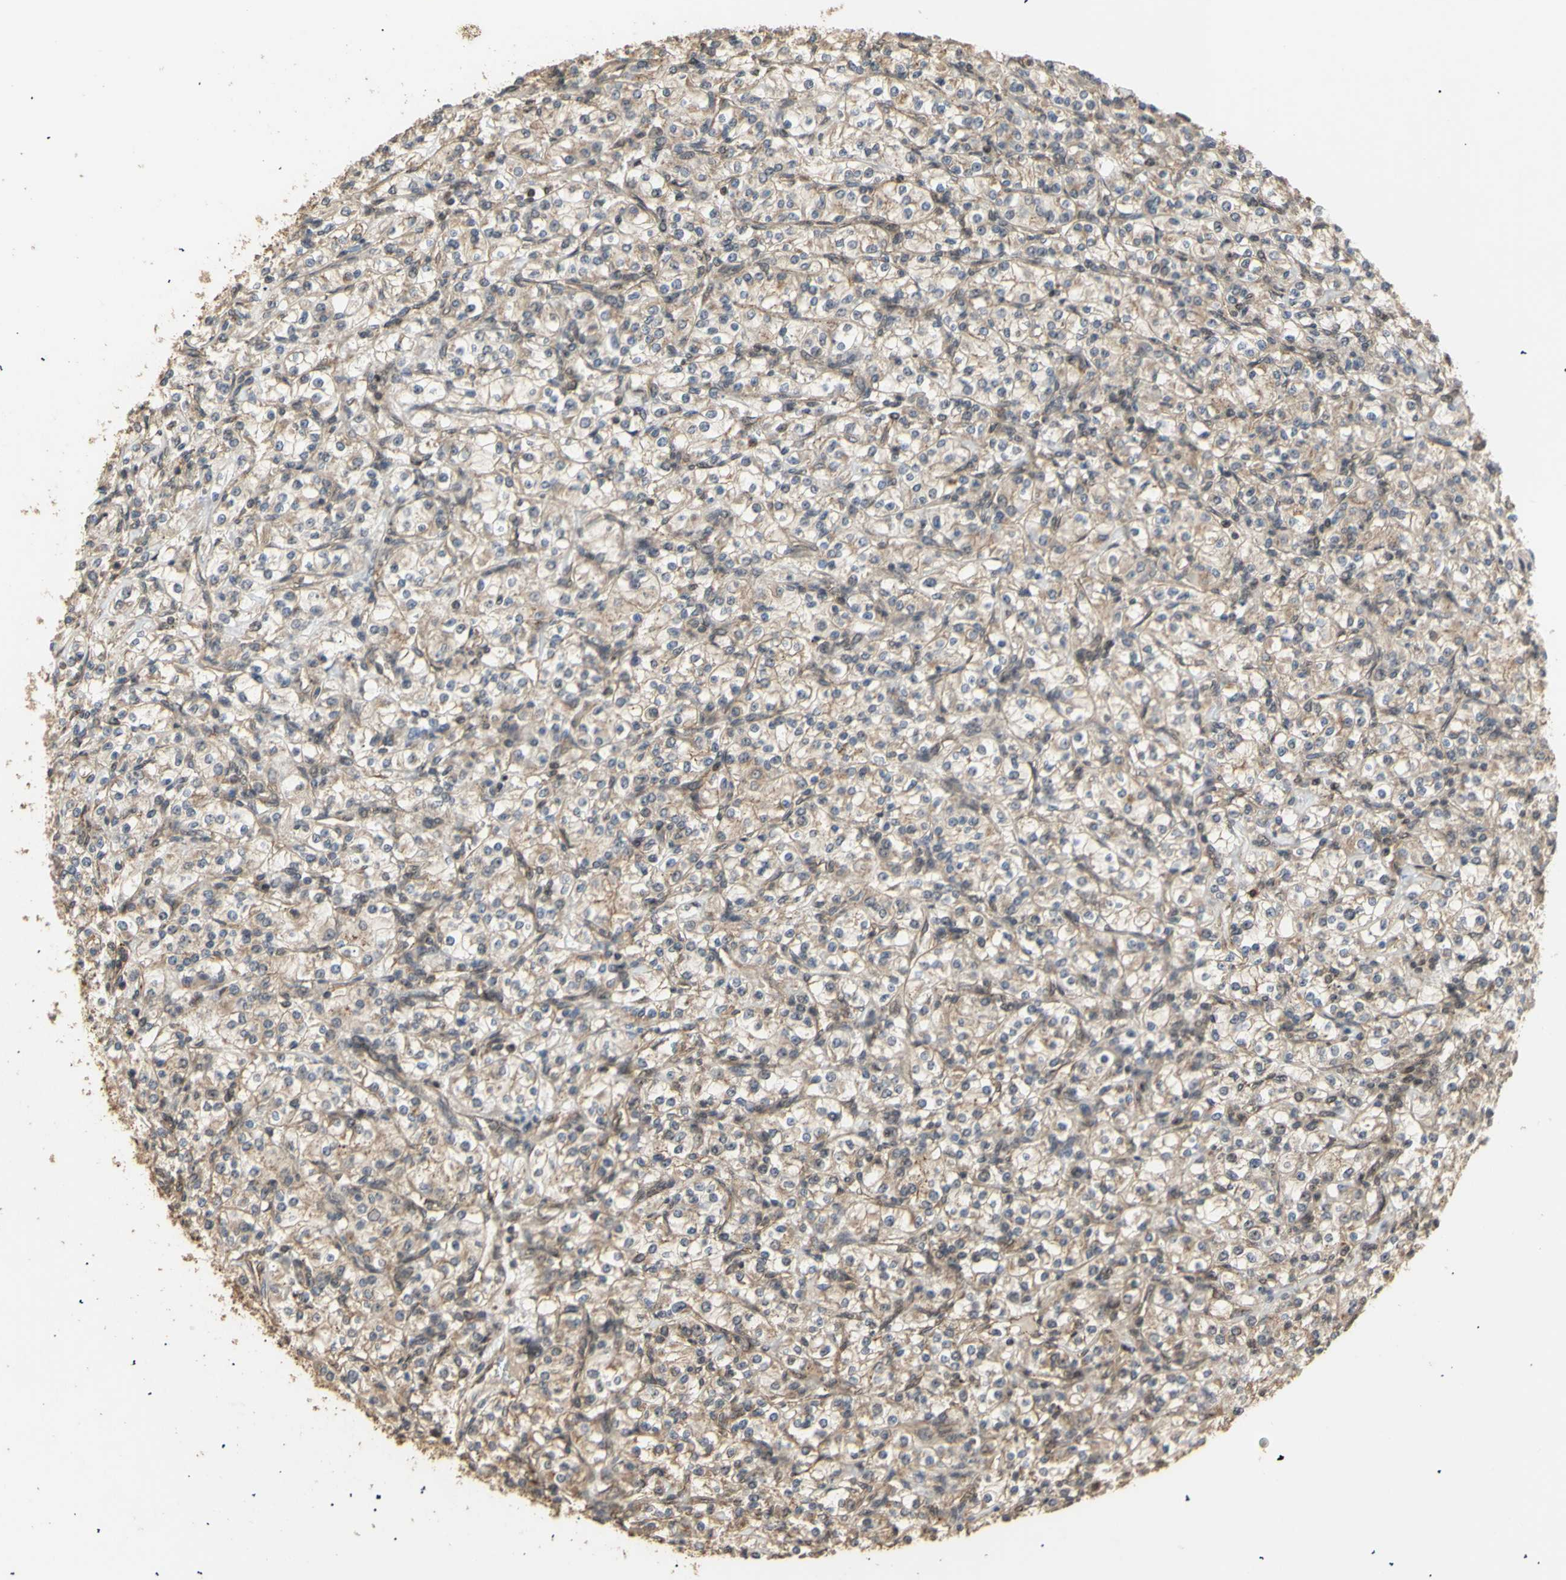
{"staining": {"intensity": "weak", "quantity": ">75%", "location": "cytoplasmic/membranous"}, "tissue": "renal cancer", "cell_type": "Tumor cells", "image_type": "cancer", "snomed": [{"axis": "morphology", "description": "Adenocarcinoma, NOS"}, {"axis": "topography", "description": "Kidney"}], "caption": "High-magnification brightfield microscopy of adenocarcinoma (renal) stained with DAB (3,3'-diaminobenzidine) (brown) and counterstained with hematoxylin (blue). tumor cells exhibit weak cytoplasmic/membranous positivity is seen in about>75% of cells. (Brightfield microscopy of DAB IHC at high magnification).", "gene": "GTF2E2", "patient": {"sex": "male", "age": 77}}